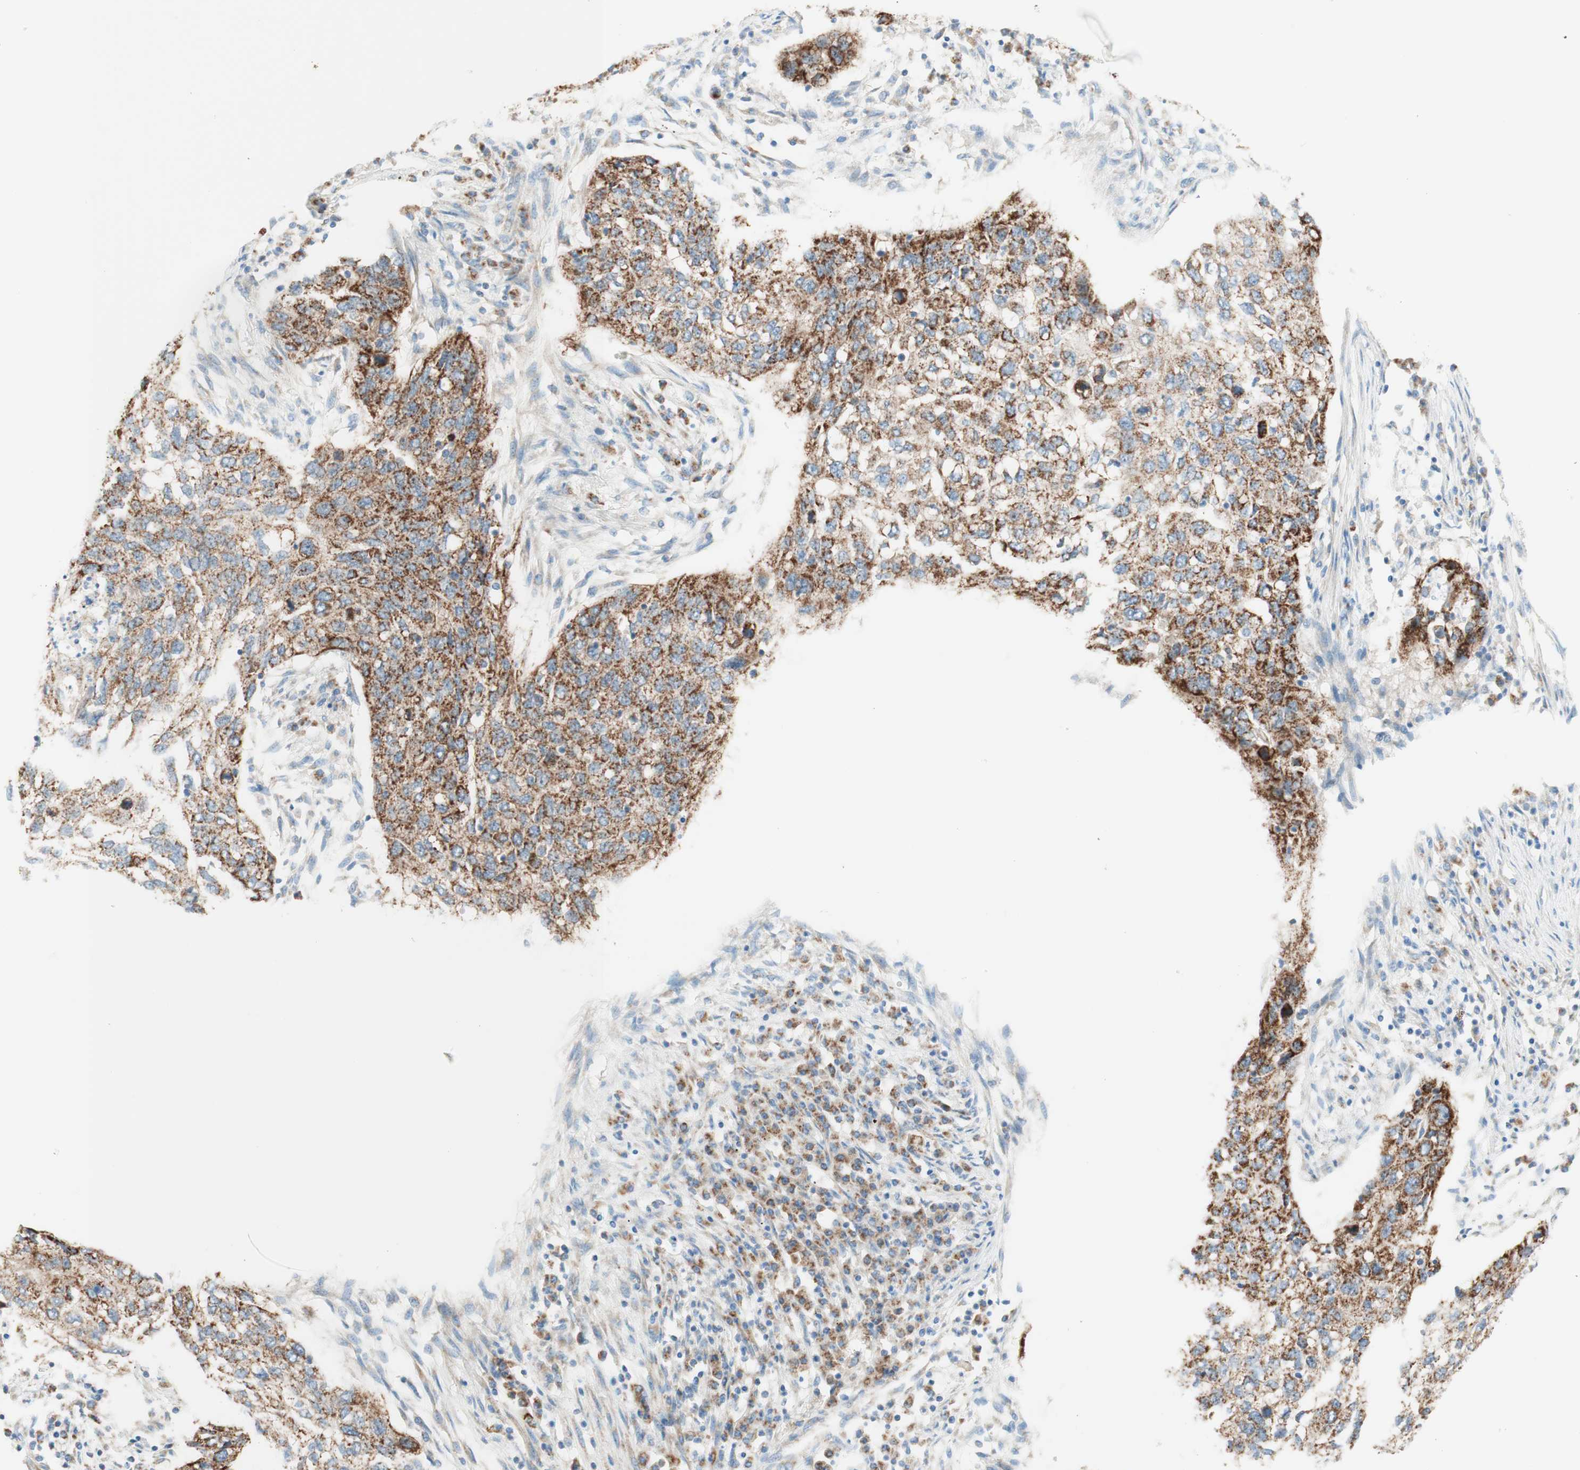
{"staining": {"intensity": "strong", "quantity": ">75%", "location": "cytoplasmic/membranous"}, "tissue": "lung cancer", "cell_type": "Tumor cells", "image_type": "cancer", "snomed": [{"axis": "morphology", "description": "Squamous cell carcinoma, NOS"}, {"axis": "topography", "description": "Lung"}], "caption": "Immunohistochemical staining of human lung cancer displays high levels of strong cytoplasmic/membranous expression in approximately >75% of tumor cells. (brown staining indicates protein expression, while blue staining denotes nuclei).", "gene": "TOMM20", "patient": {"sex": "female", "age": 63}}